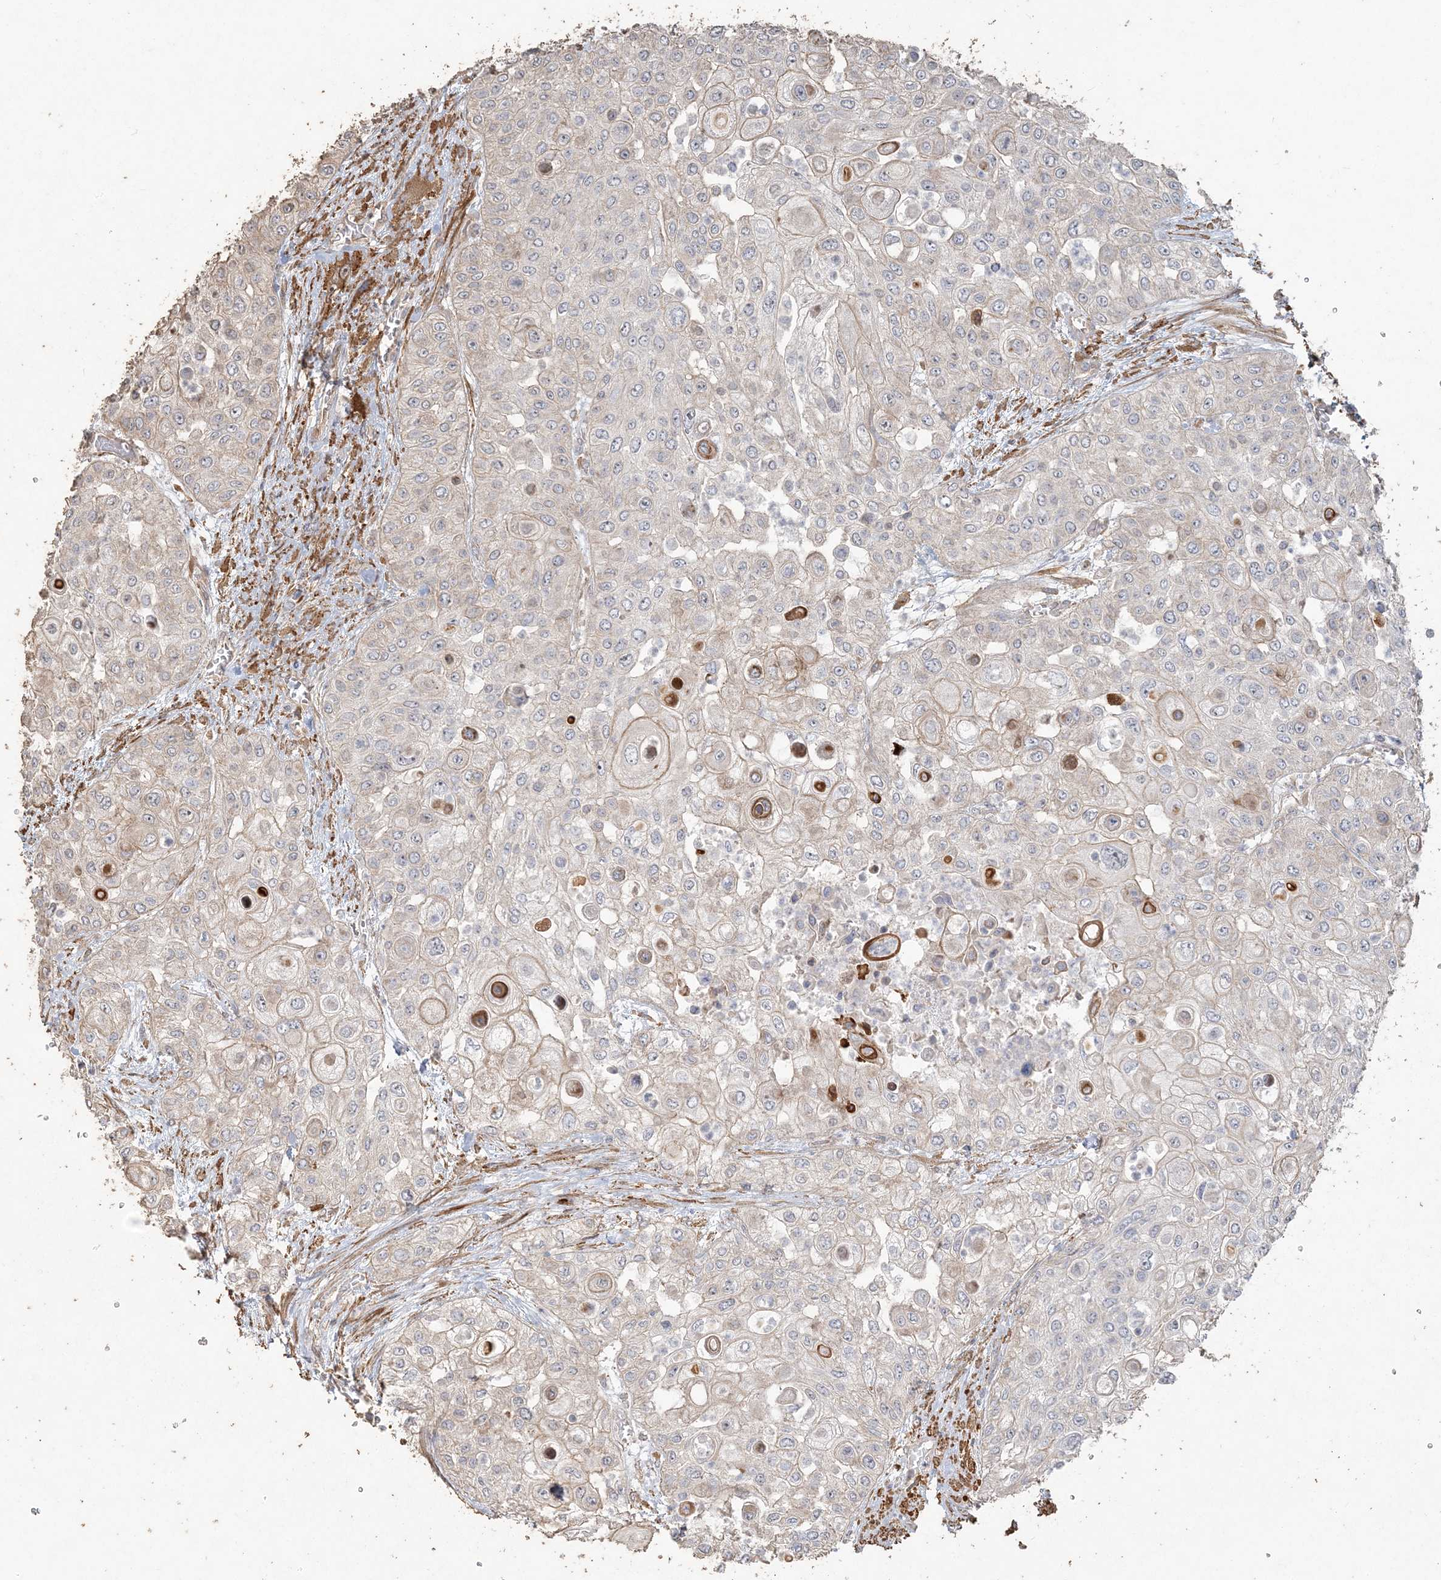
{"staining": {"intensity": "weak", "quantity": "<25%", "location": "cytoplasmic/membranous"}, "tissue": "urothelial cancer", "cell_type": "Tumor cells", "image_type": "cancer", "snomed": [{"axis": "morphology", "description": "Urothelial carcinoma, High grade"}, {"axis": "topography", "description": "Urinary bladder"}], "caption": "Photomicrograph shows no significant protein expression in tumor cells of urothelial cancer. (IHC, brightfield microscopy, high magnification).", "gene": "RNF145", "patient": {"sex": "female", "age": 79}}